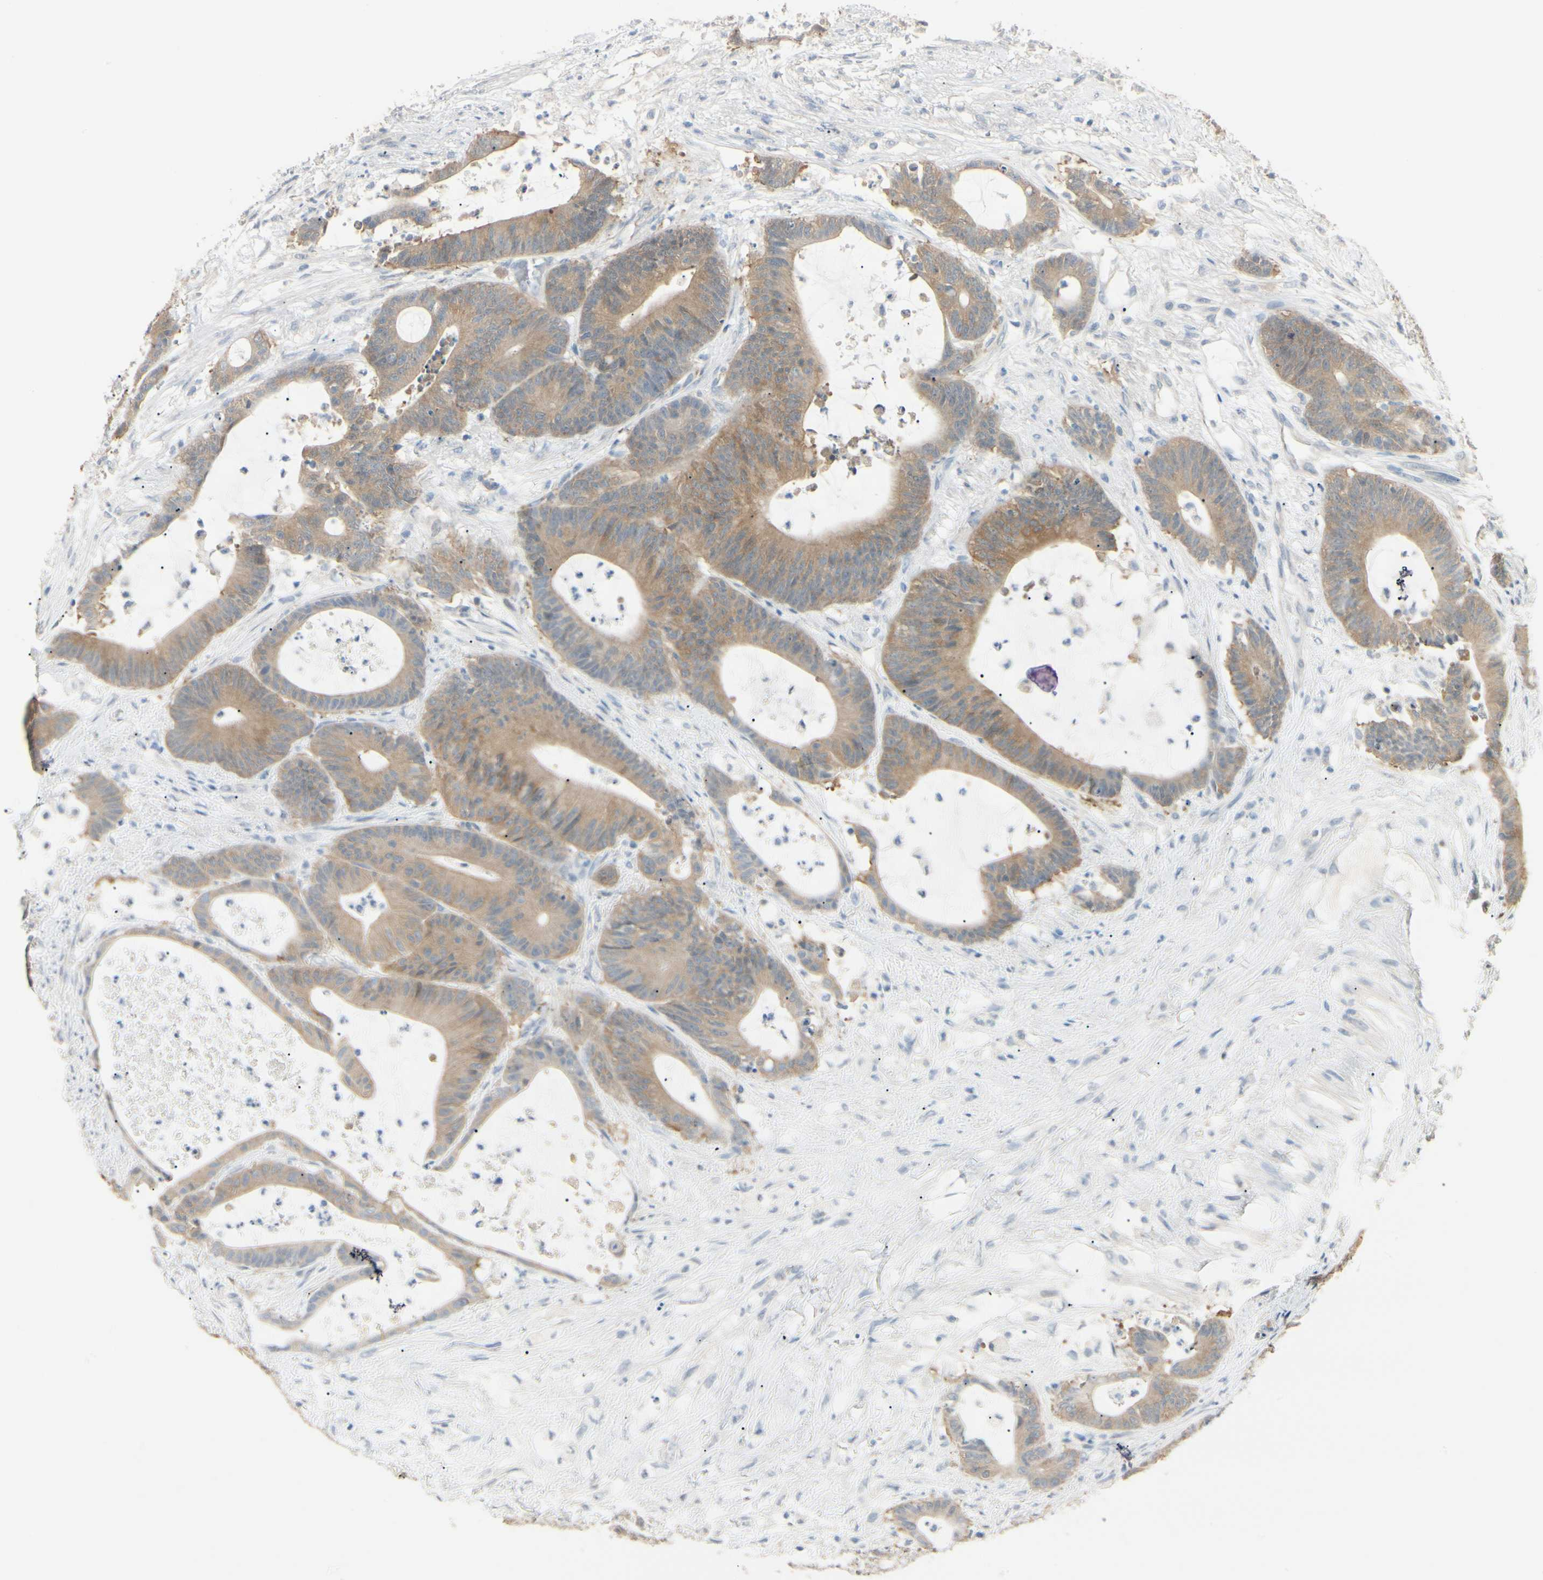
{"staining": {"intensity": "moderate", "quantity": ">75%", "location": "cytoplasmic/membranous"}, "tissue": "colorectal cancer", "cell_type": "Tumor cells", "image_type": "cancer", "snomed": [{"axis": "morphology", "description": "Adenocarcinoma, NOS"}, {"axis": "topography", "description": "Colon"}], "caption": "A medium amount of moderate cytoplasmic/membranous staining is identified in about >75% of tumor cells in adenocarcinoma (colorectal) tissue.", "gene": "GNE", "patient": {"sex": "female", "age": 84}}